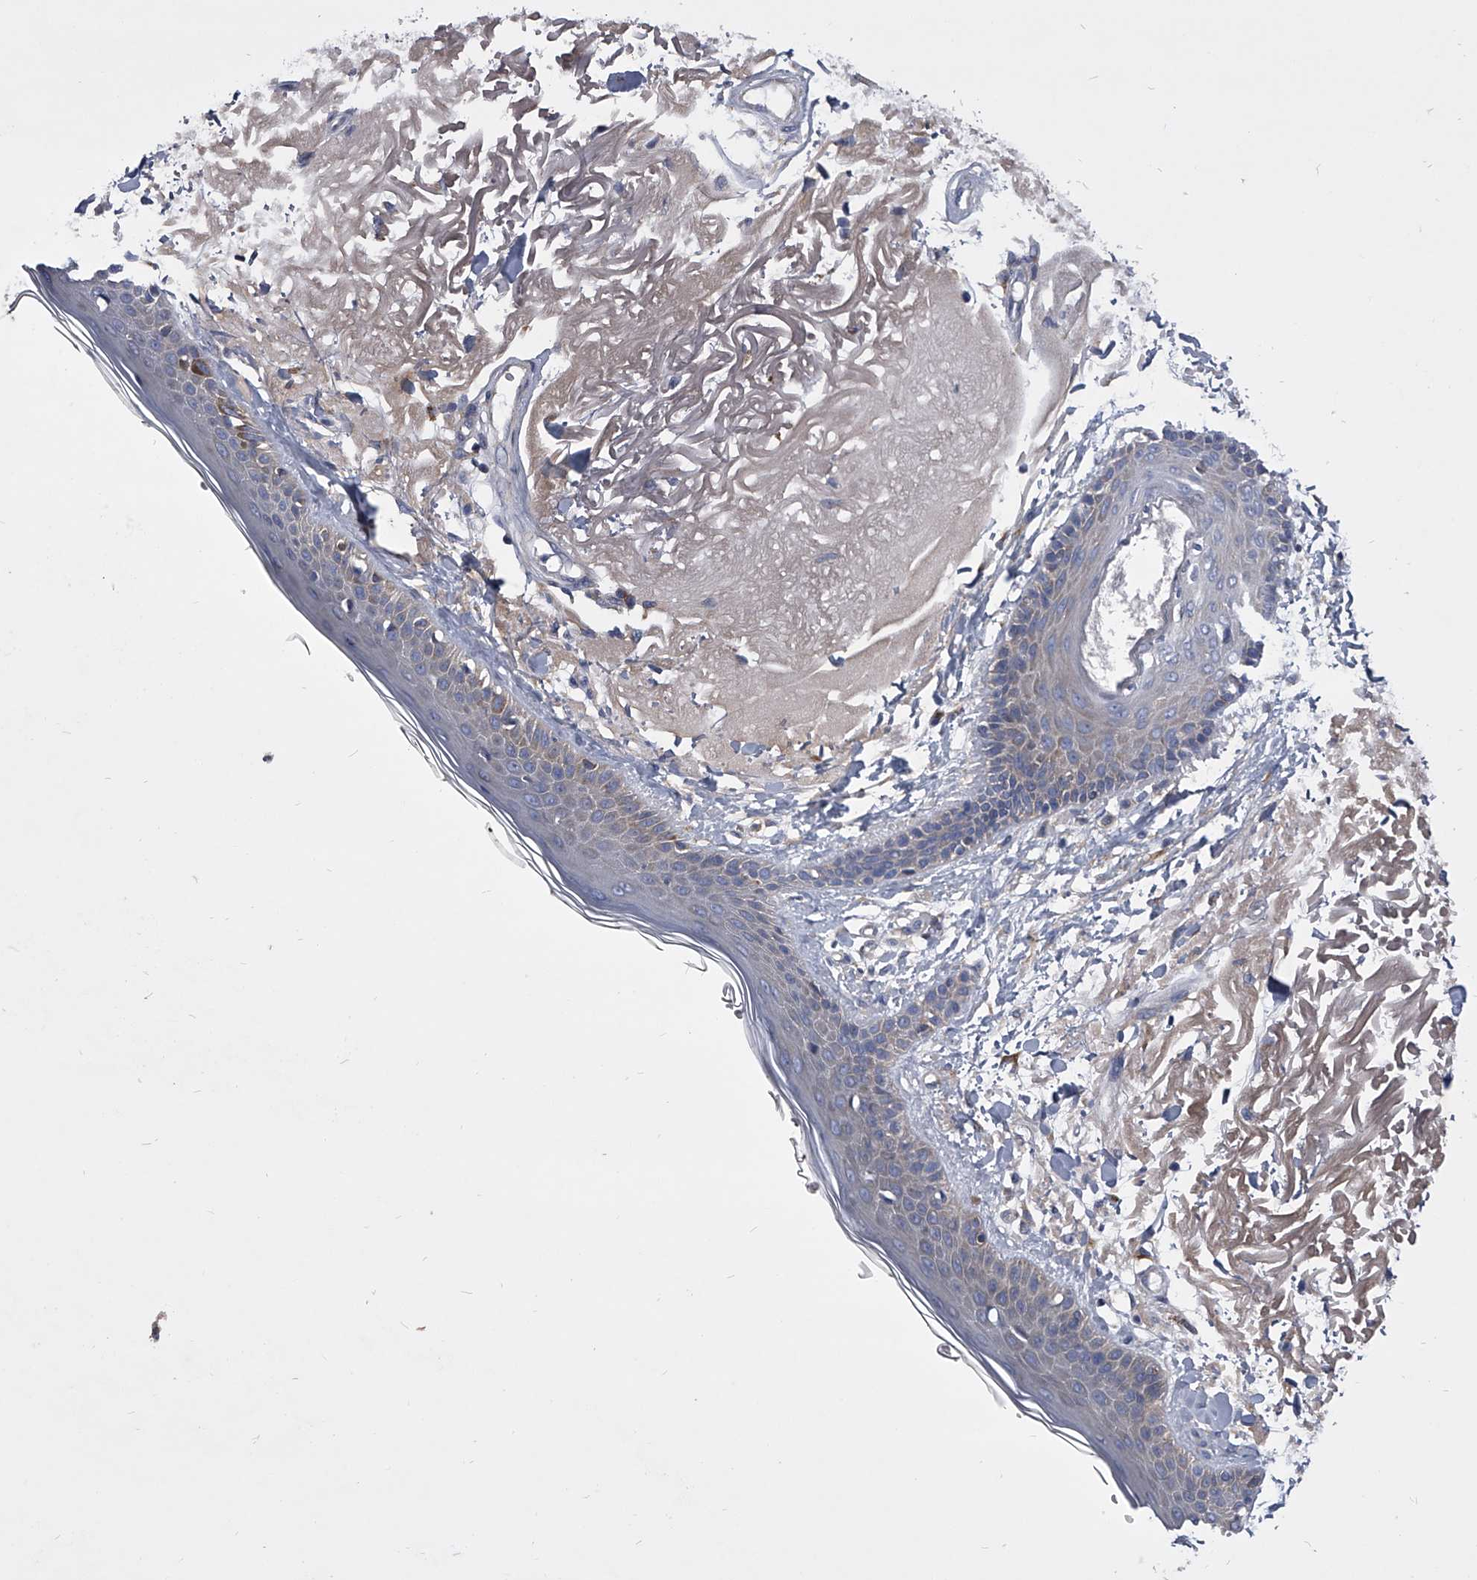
{"staining": {"intensity": "negative", "quantity": "none", "location": "none"}, "tissue": "skin", "cell_type": "Fibroblasts", "image_type": "normal", "snomed": [{"axis": "morphology", "description": "Normal tissue, NOS"}, {"axis": "topography", "description": "Skin"}, {"axis": "topography", "description": "Skeletal muscle"}], "caption": "Immunohistochemistry (IHC) photomicrograph of benign skin stained for a protein (brown), which reveals no positivity in fibroblasts. (DAB (3,3'-diaminobenzidine) immunohistochemistry, high magnification).", "gene": "CCR4", "patient": {"sex": "male", "age": 83}}